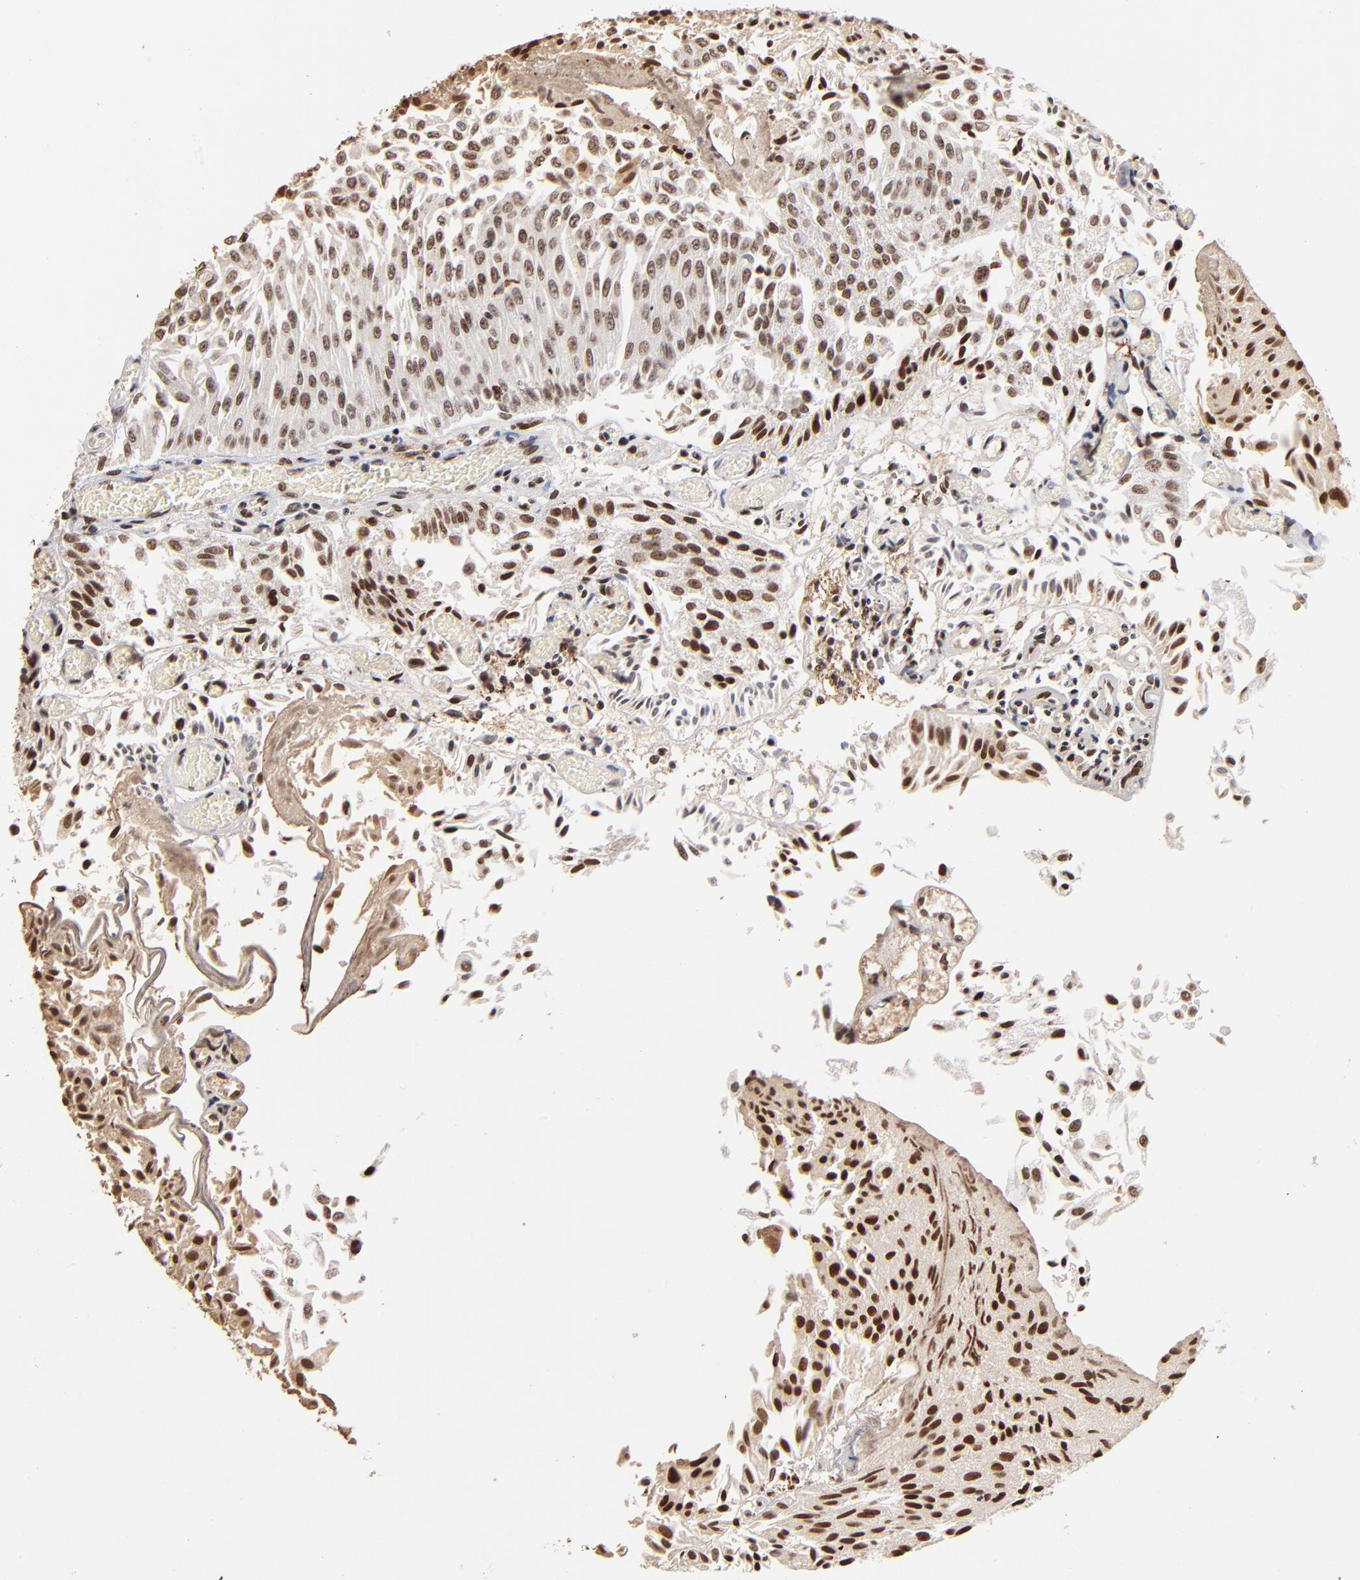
{"staining": {"intensity": "strong", "quantity": ">75%", "location": "nuclear"}, "tissue": "urothelial cancer", "cell_type": "Tumor cells", "image_type": "cancer", "snomed": [{"axis": "morphology", "description": "Urothelial carcinoma, Low grade"}, {"axis": "topography", "description": "Urinary bladder"}], "caption": "Immunohistochemical staining of urothelial cancer displays strong nuclear protein expression in approximately >75% of tumor cells.", "gene": "ZNF146", "patient": {"sex": "male", "age": 86}}